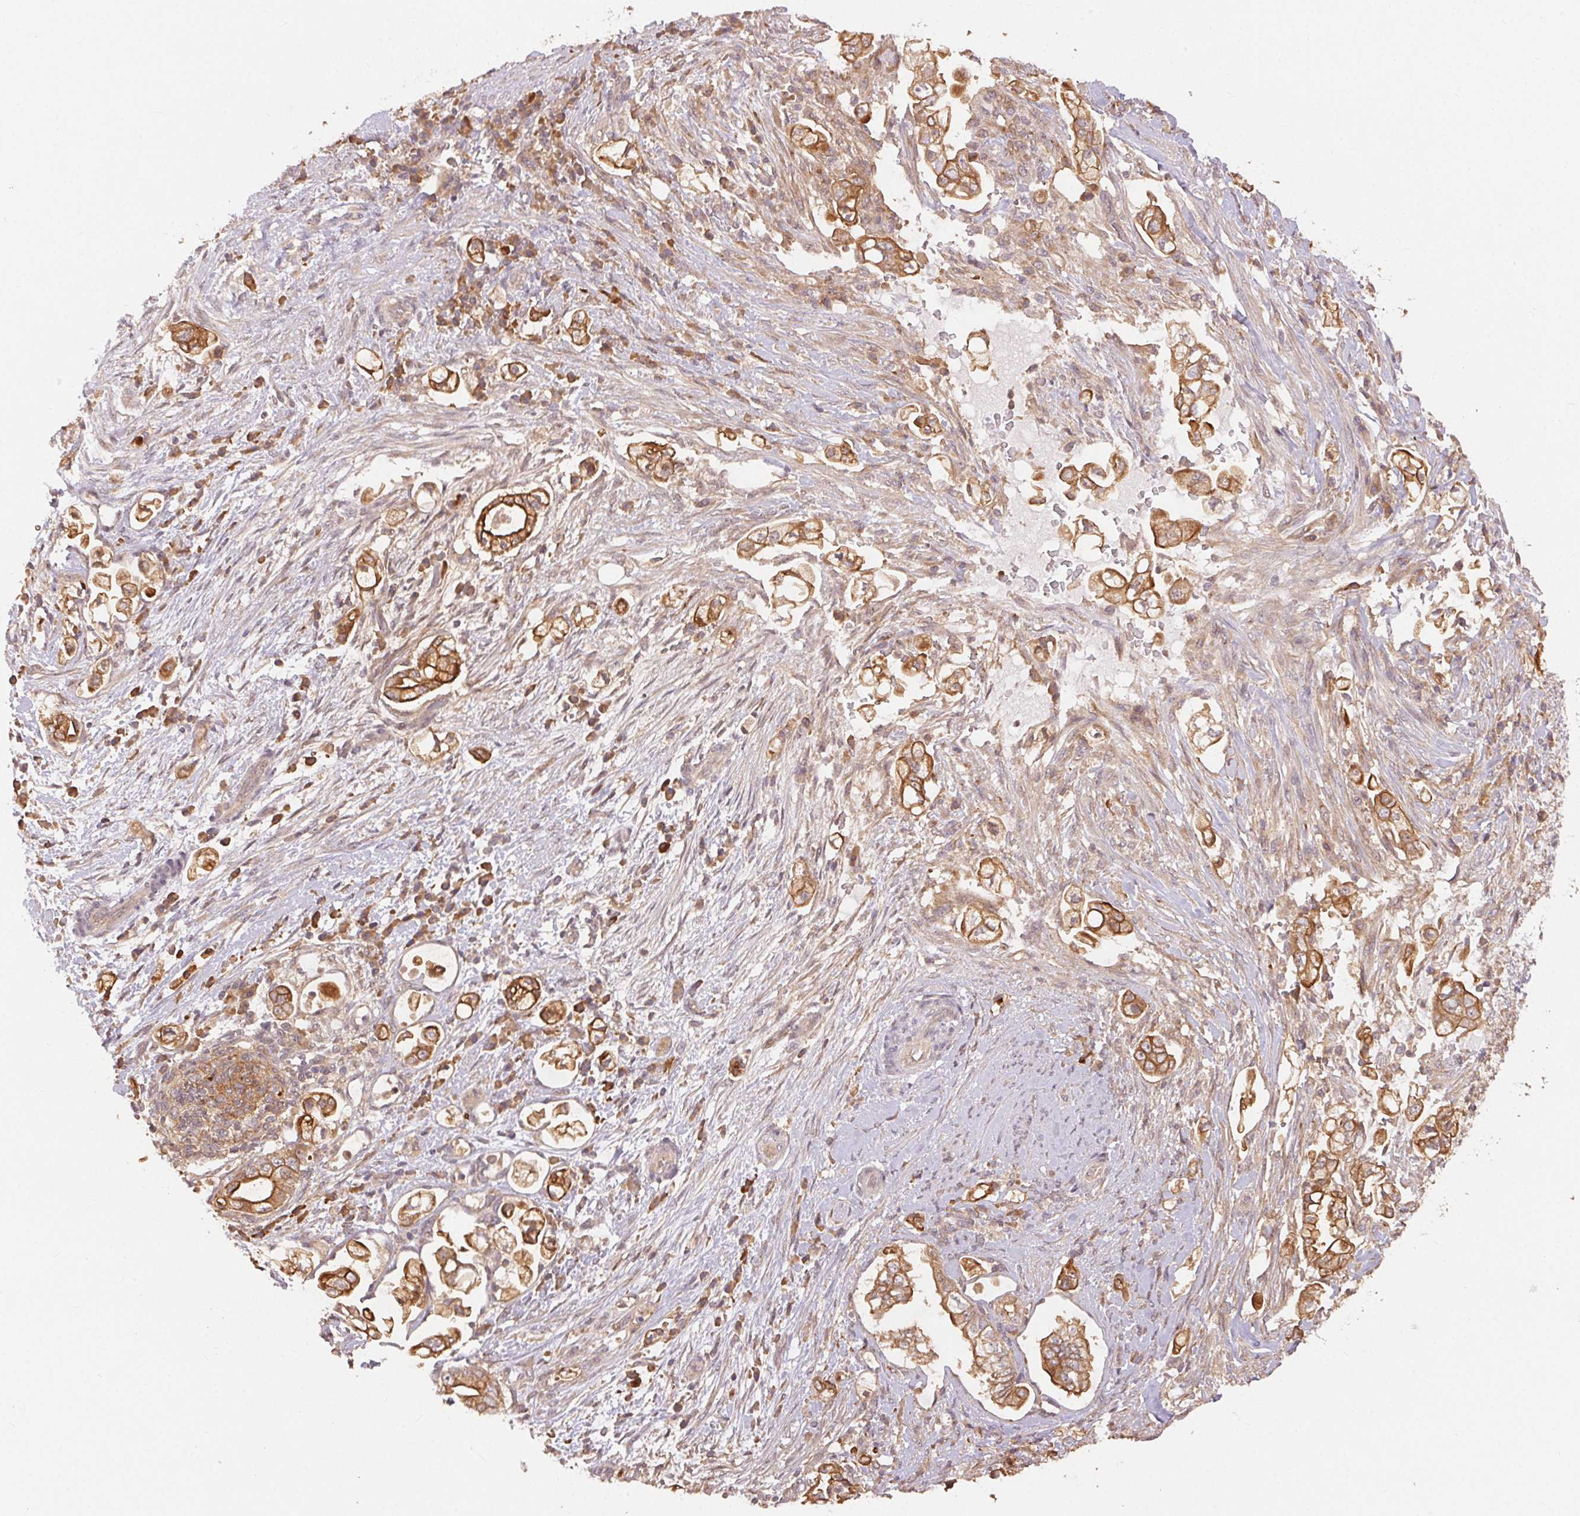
{"staining": {"intensity": "strong", "quantity": ">75%", "location": "cytoplasmic/membranous"}, "tissue": "pancreatic cancer", "cell_type": "Tumor cells", "image_type": "cancer", "snomed": [{"axis": "morphology", "description": "Adenocarcinoma, NOS"}, {"axis": "topography", "description": "Pancreas"}], "caption": "Tumor cells display high levels of strong cytoplasmic/membranous staining in about >75% of cells in adenocarcinoma (pancreatic). The staining is performed using DAB brown chromogen to label protein expression. The nuclei are counter-stained blue using hematoxylin.", "gene": "MAPKAPK2", "patient": {"sex": "female", "age": 69}}